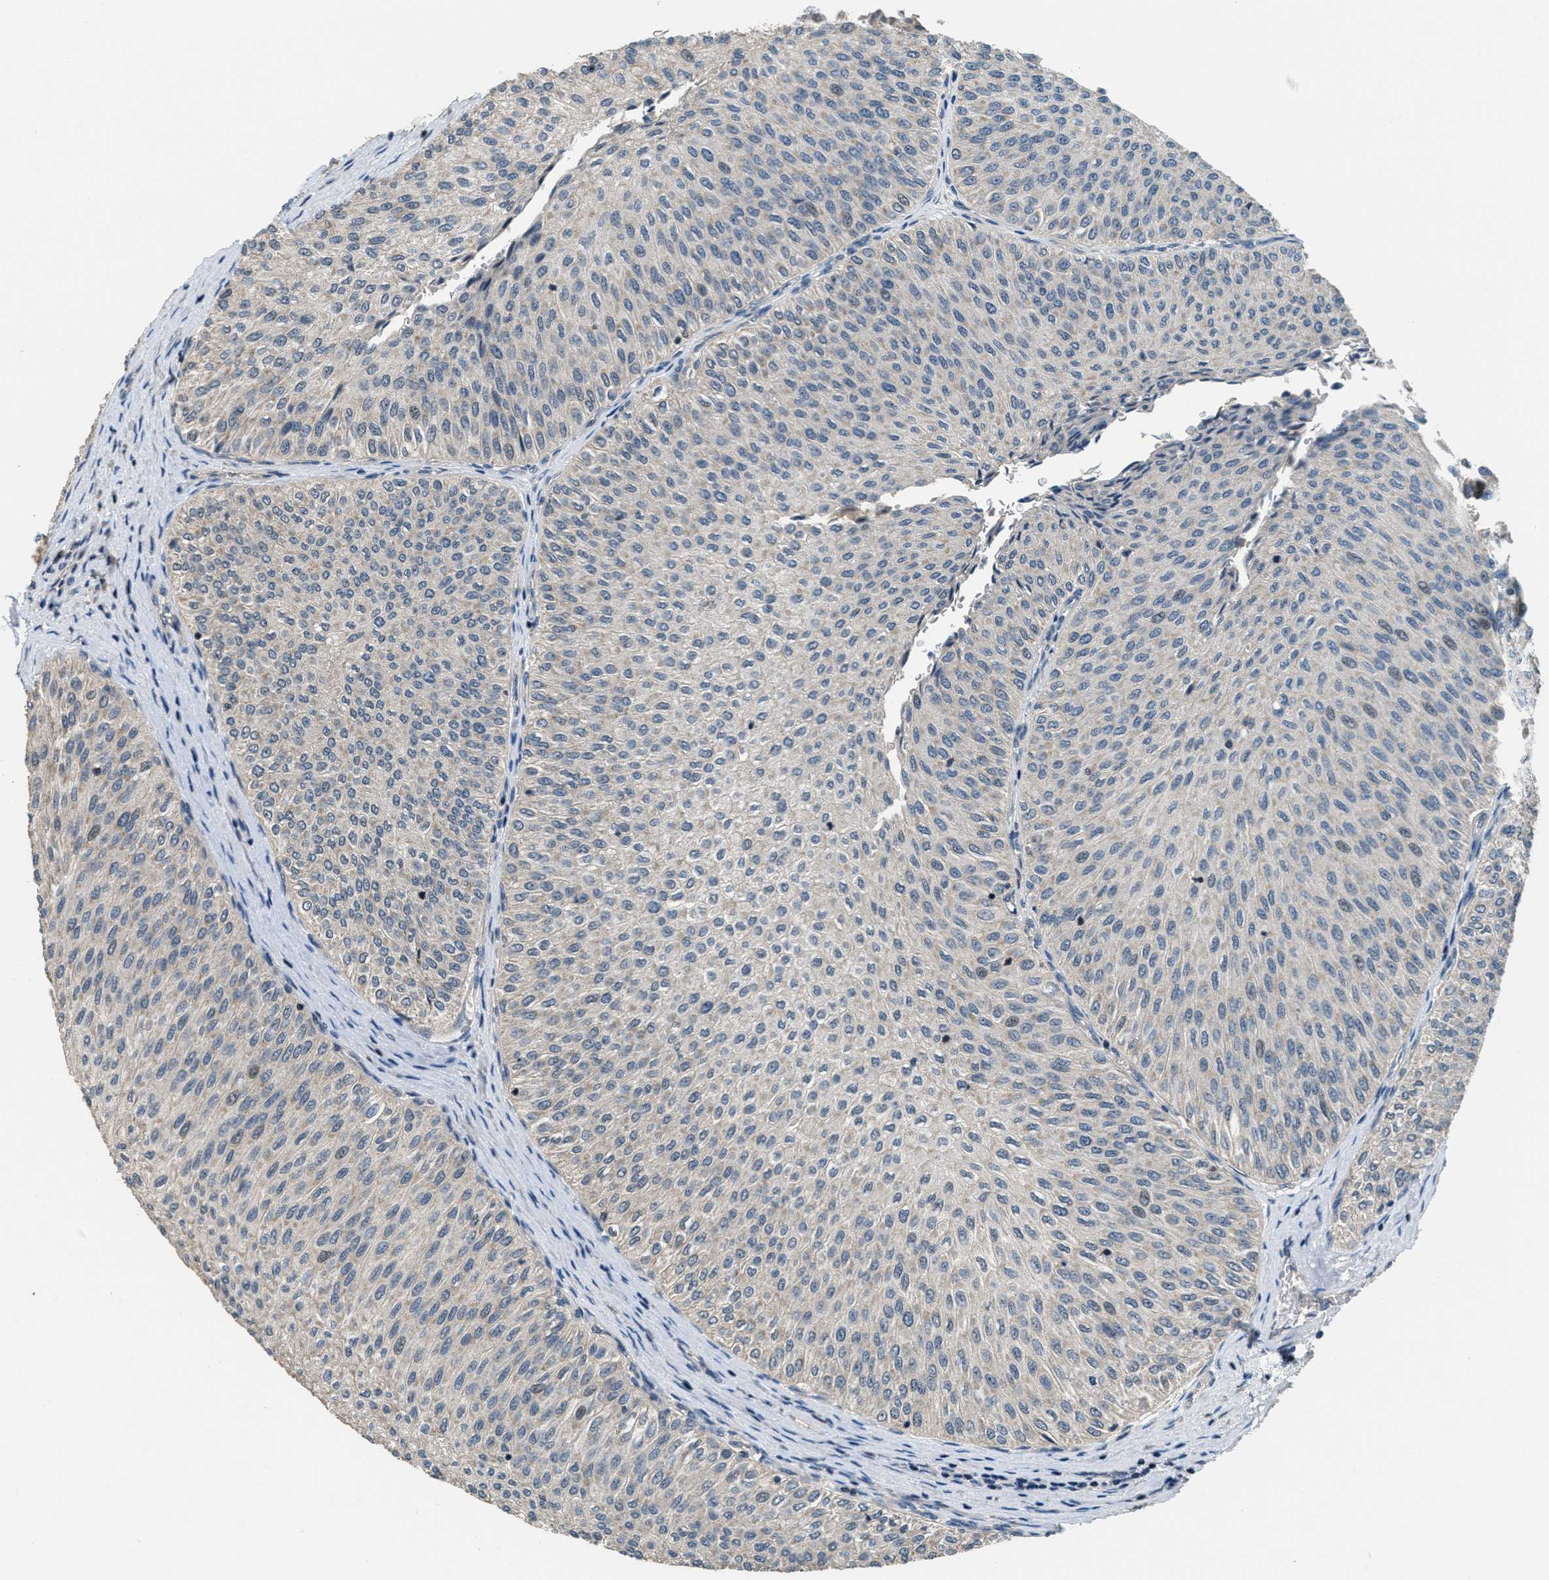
{"staining": {"intensity": "weak", "quantity": "<25%", "location": "nuclear"}, "tissue": "urothelial cancer", "cell_type": "Tumor cells", "image_type": "cancer", "snomed": [{"axis": "morphology", "description": "Urothelial carcinoma, Low grade"}, {"axis": "topography", "description": "Urinary bladder"}], "caption": "Human low-grade urothelial carcinoma stained for a protein using immunohistochemistry (IHC) displays no expression in tumor cells.", "gene": "NAT1", "patient": {"sex": "male", "age": 78}}